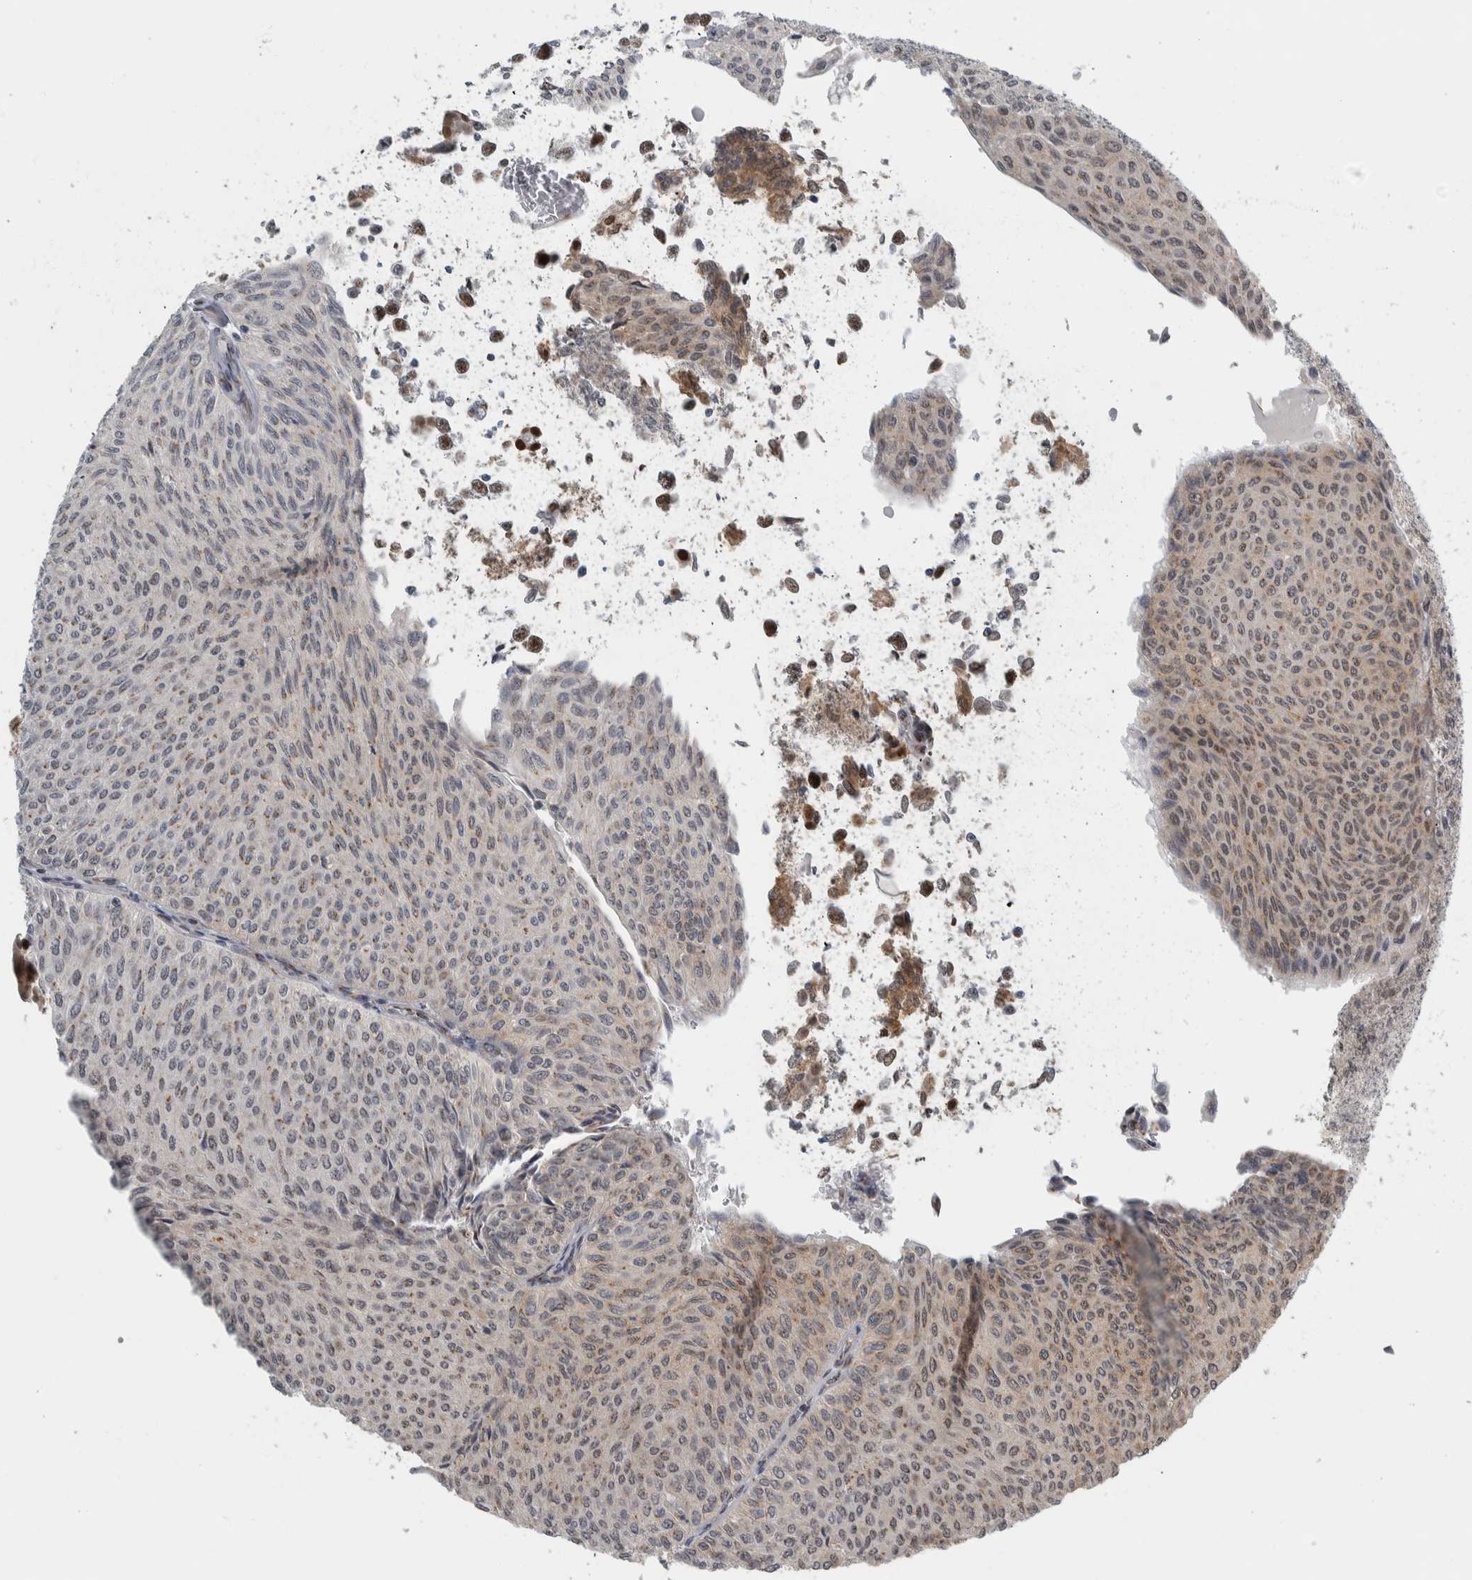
{"staining": {"intensity": "moderate", "quantity": "<25%", "location": "cytoplasmic/membranous,nuclear"}, "tissue": "urothelial cancer", "cell_type": "Tumor cells", "image_type": "cancer", "snomed": [{"axis": "morphology", "description": "Urothelial carcinoma, Low grade"}, {"axis": "topography", "description": "Urinary bladder"}], "caption": "Immunohistochemistry of low-grade urothelial carcinoma exhibits low levels of moderate cytoplasmic/membranous and nuclear positivity in about <25% of tumor cells. The staining was performed using DAB (3,3'-diaminobenzidine), with brown indicating positive protein expression. Nuclei are stained blue with hematoxylin.", "gene": "ZMYND8", "patient": {"sex": "male", "age": 78}}